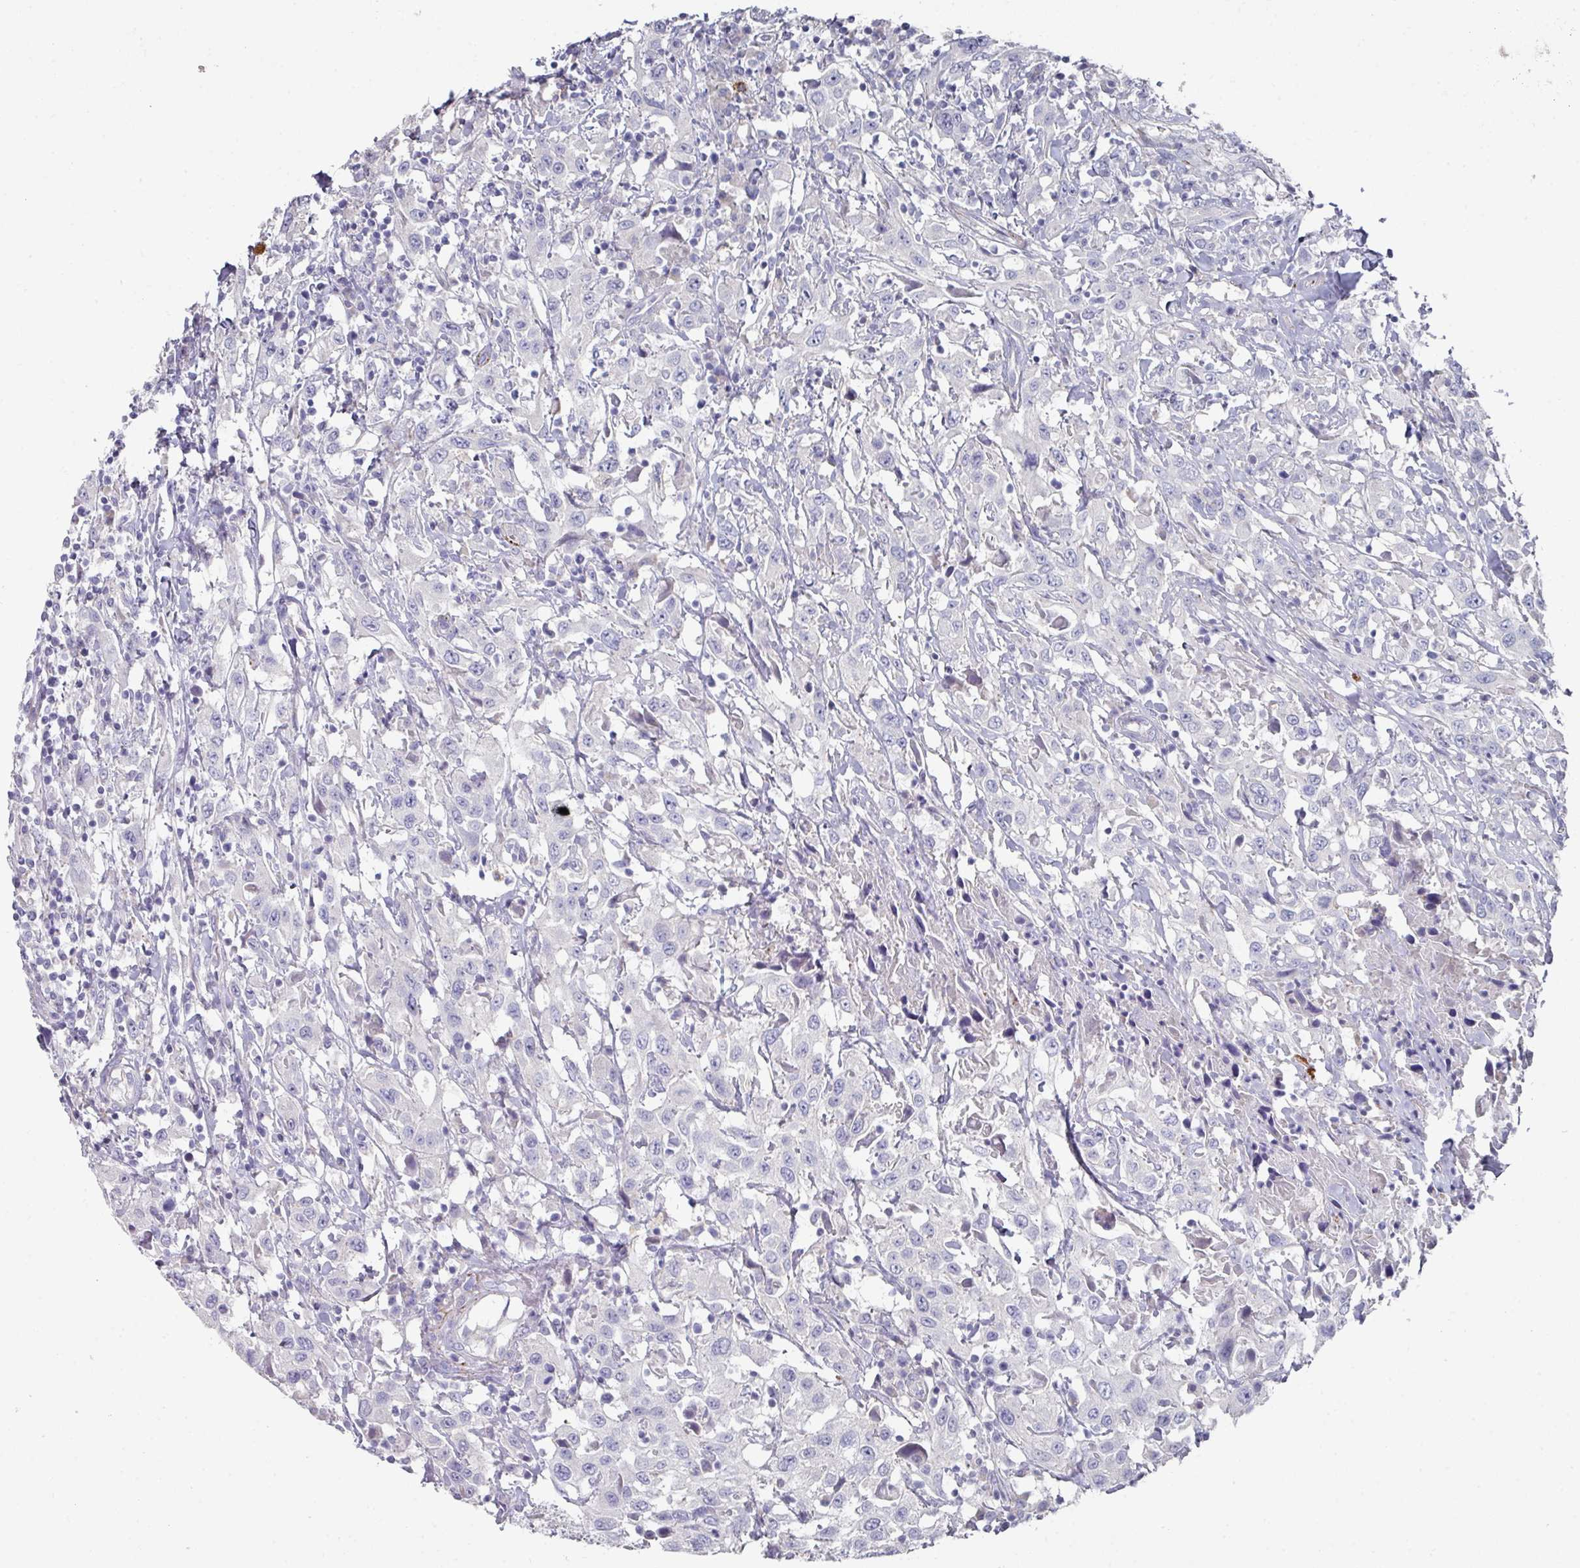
{"staining": {"intensity": "negative", "quantity": "none", "location": "none"}, "tissue": "urothelial cancer", "cell_type": "Tumor cells", "image_type": "cancer", "snomed": [{"axis": "morphology", "description": "Urothelial carcinoma, High grade"}, {"axis": "topography", "description": "Urinary bladder"}], "caption": "This micrograph is of urothelial cancer stained with immunohistochemistry (IHC) to label a protein in brown with the nuclei are counter-stained blue. There is no positivity in tumor cells.", "gene": "NT5C1A", "patient": {"sex": "male", "age": 61}}